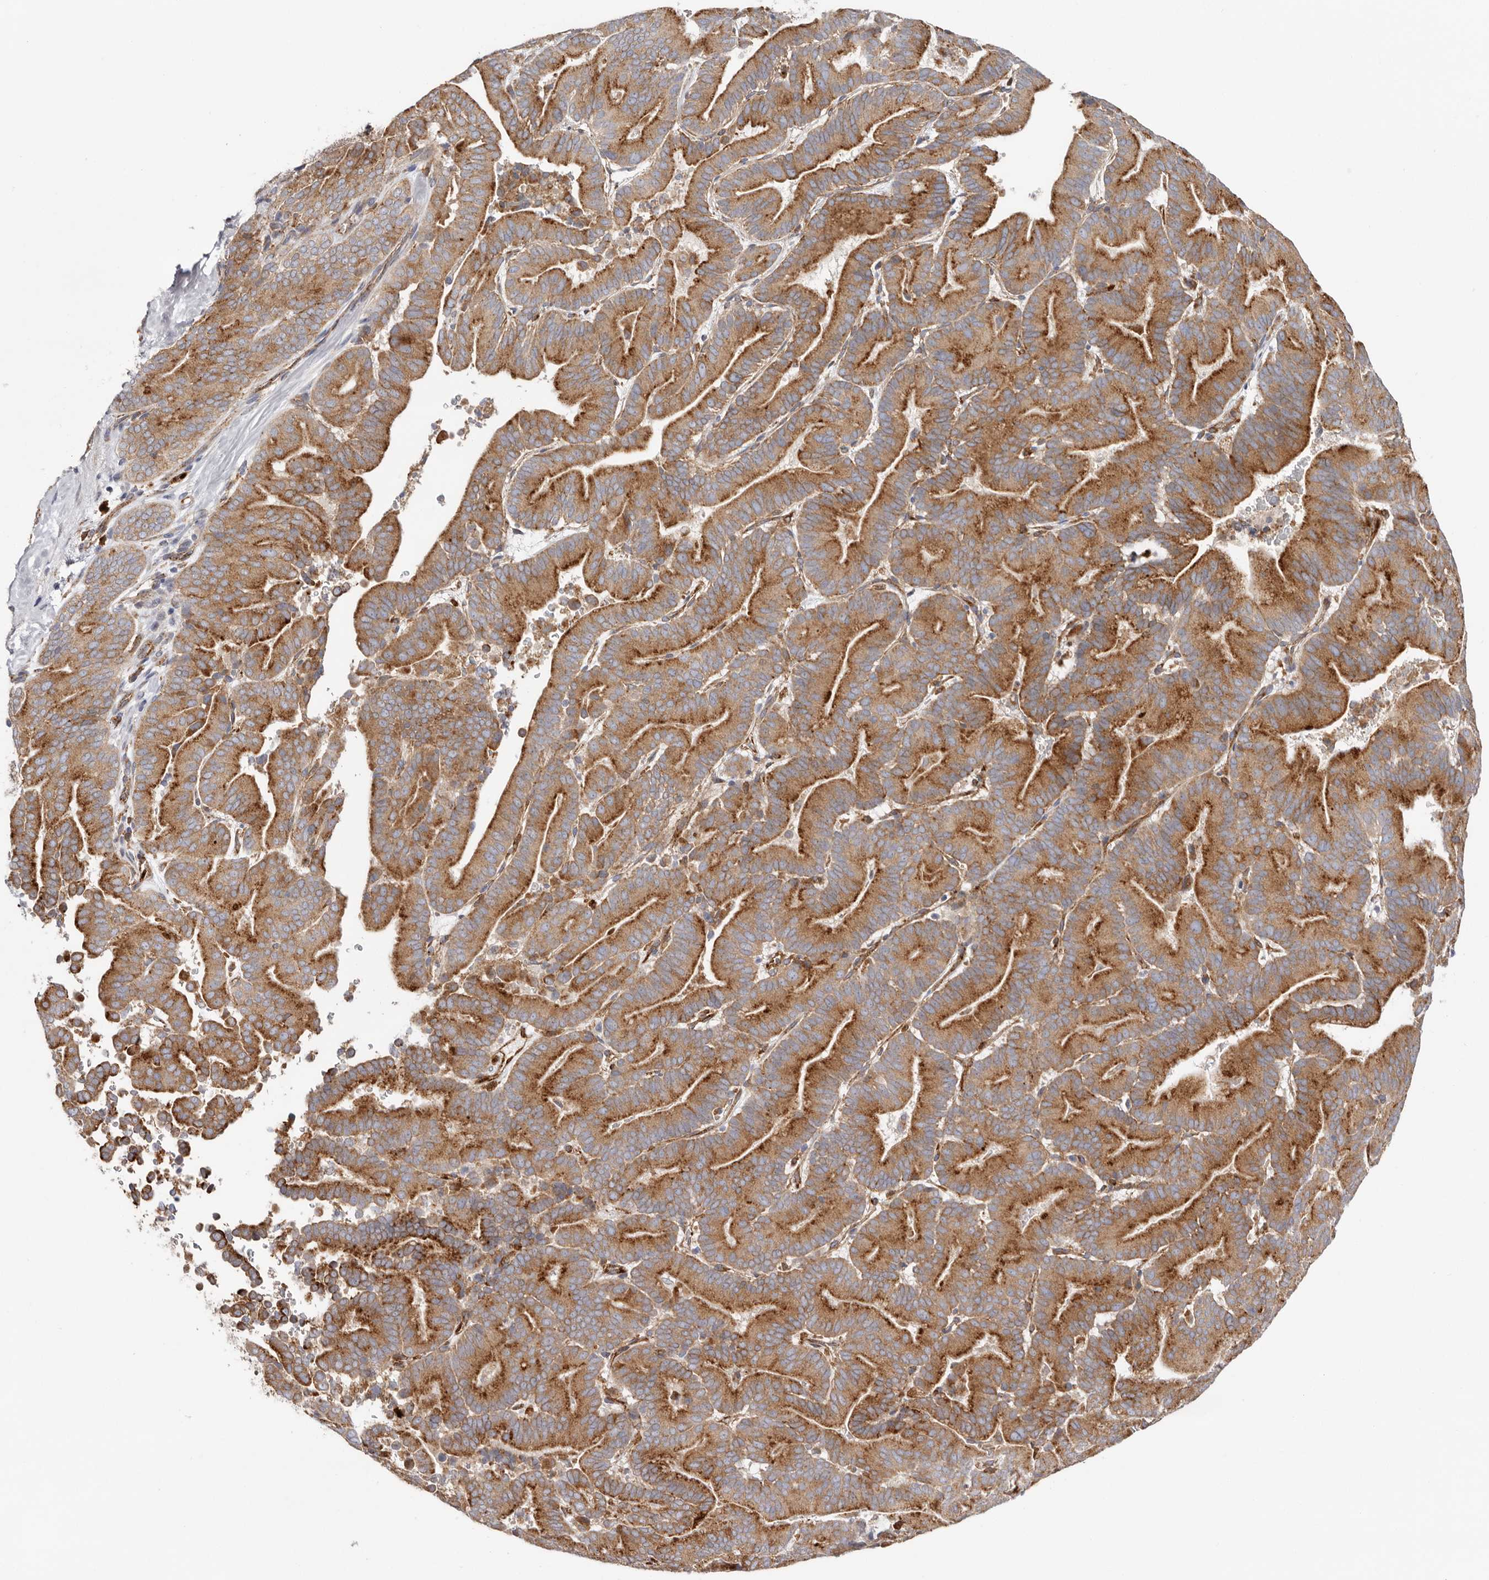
{"staining": {"intensity": "strong", "quantity": ">75%", "location": "cytoplasmic/membranous"}, "tissue": "liver cancer", "cell_type": "Tumor cells", "image_type": "cancer", "snomed": [{"axis": "morphology", "description": "Cholangiocarcinoma"}, {"axis": "topography", "description": "Liver"}], "caption": "The immunohistochemical stain shows strong cytoplasmic/membranous staining in tumor cells of liver cholangiocarcinoma tissue. Nuclei are stained in blue.", "gene": "GRN", "patient": {"sex": "female", "age": 75}}